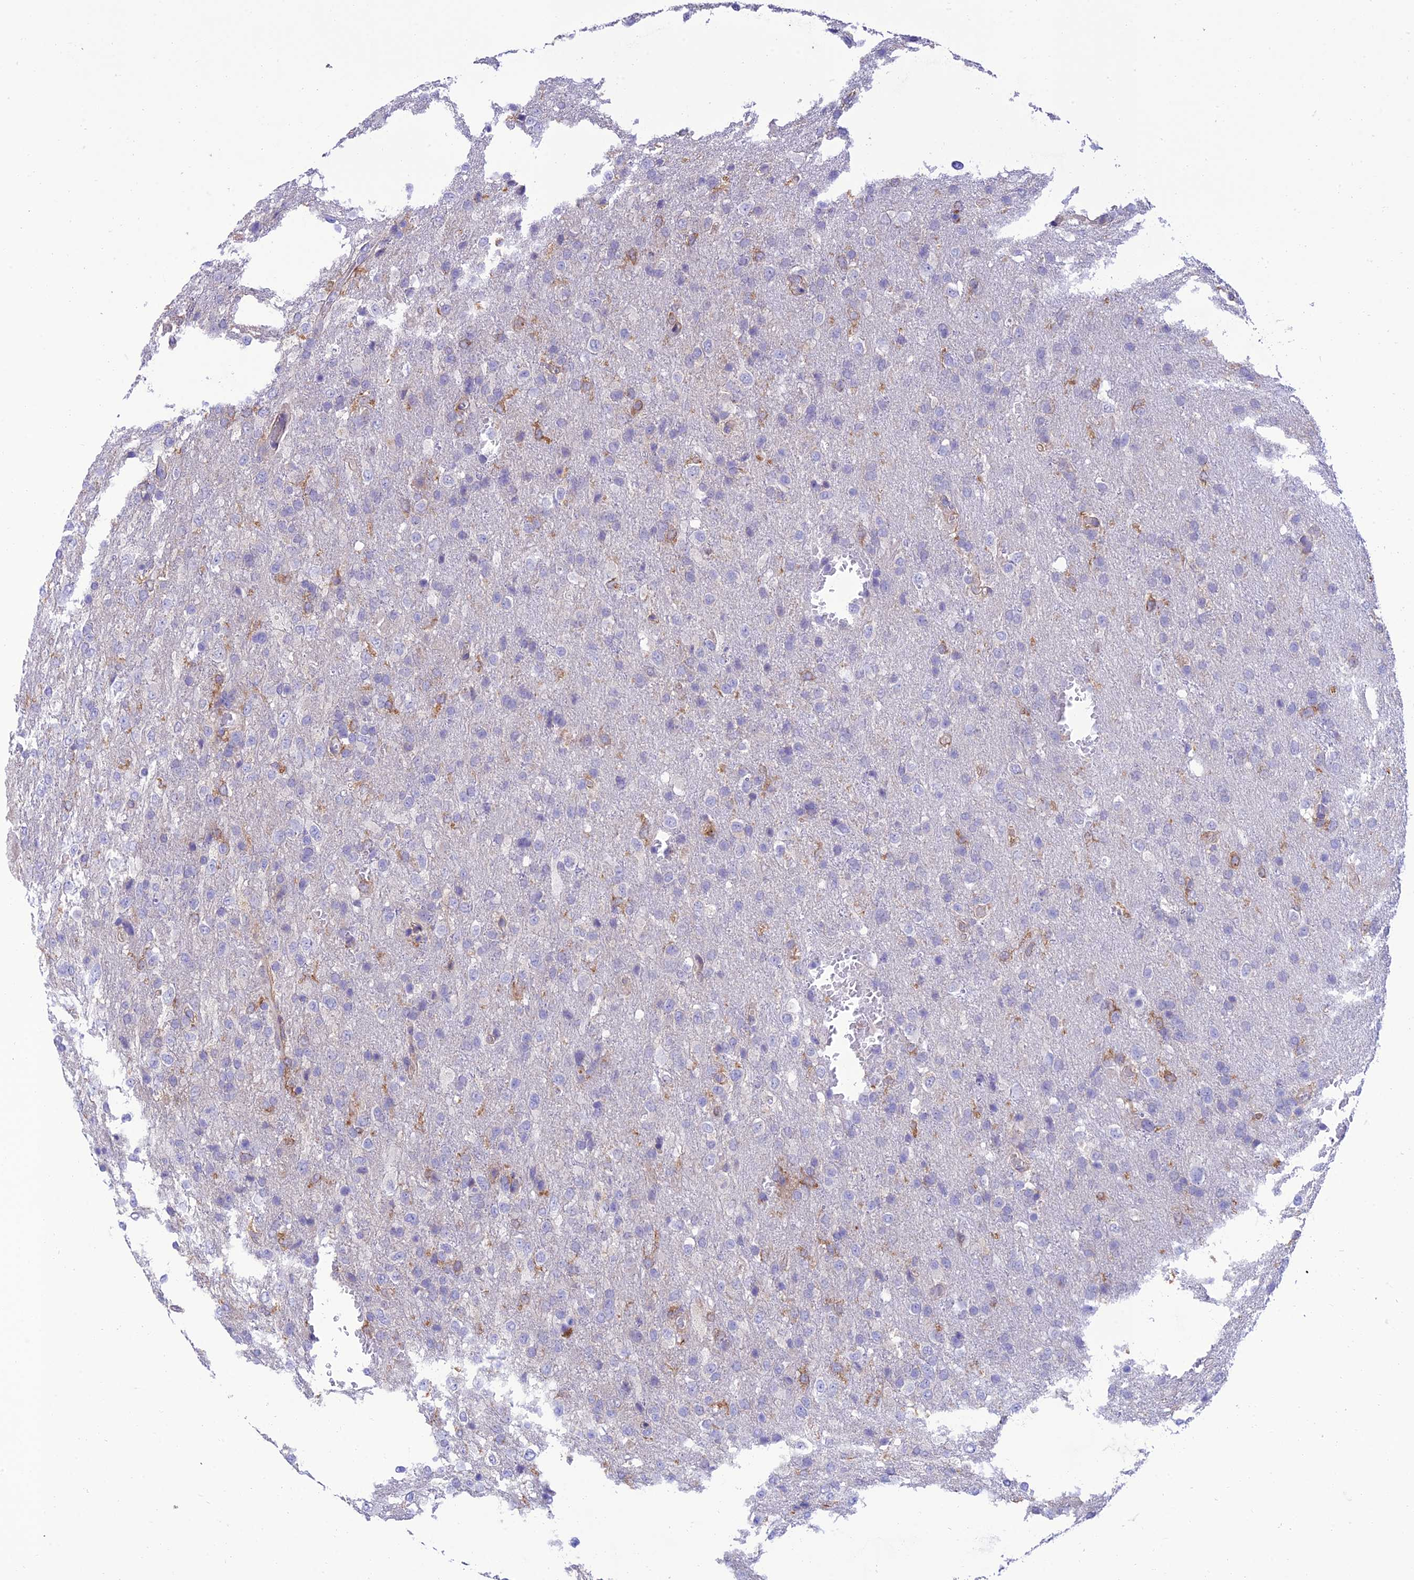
{"staining": {"intensity": "negative", "quantity": "none", "location": "none"}, "tissue": "glioma", "cell_type": "Tumor cells", "image_type": "cancer", "snomed": [{"axis": "morphology", "description": "Glioma, malignant, High grade"}, {"axis": "topography", "description": "Brain"}], "caption": "Tumor cells show no significant protein staining in glioma. The staining is performed using DAB brown chromogen with nuclei counter-stained in using hematoxylin.", "gene": "IRAK3", "patient": {"sex": "female", "age": 74}}